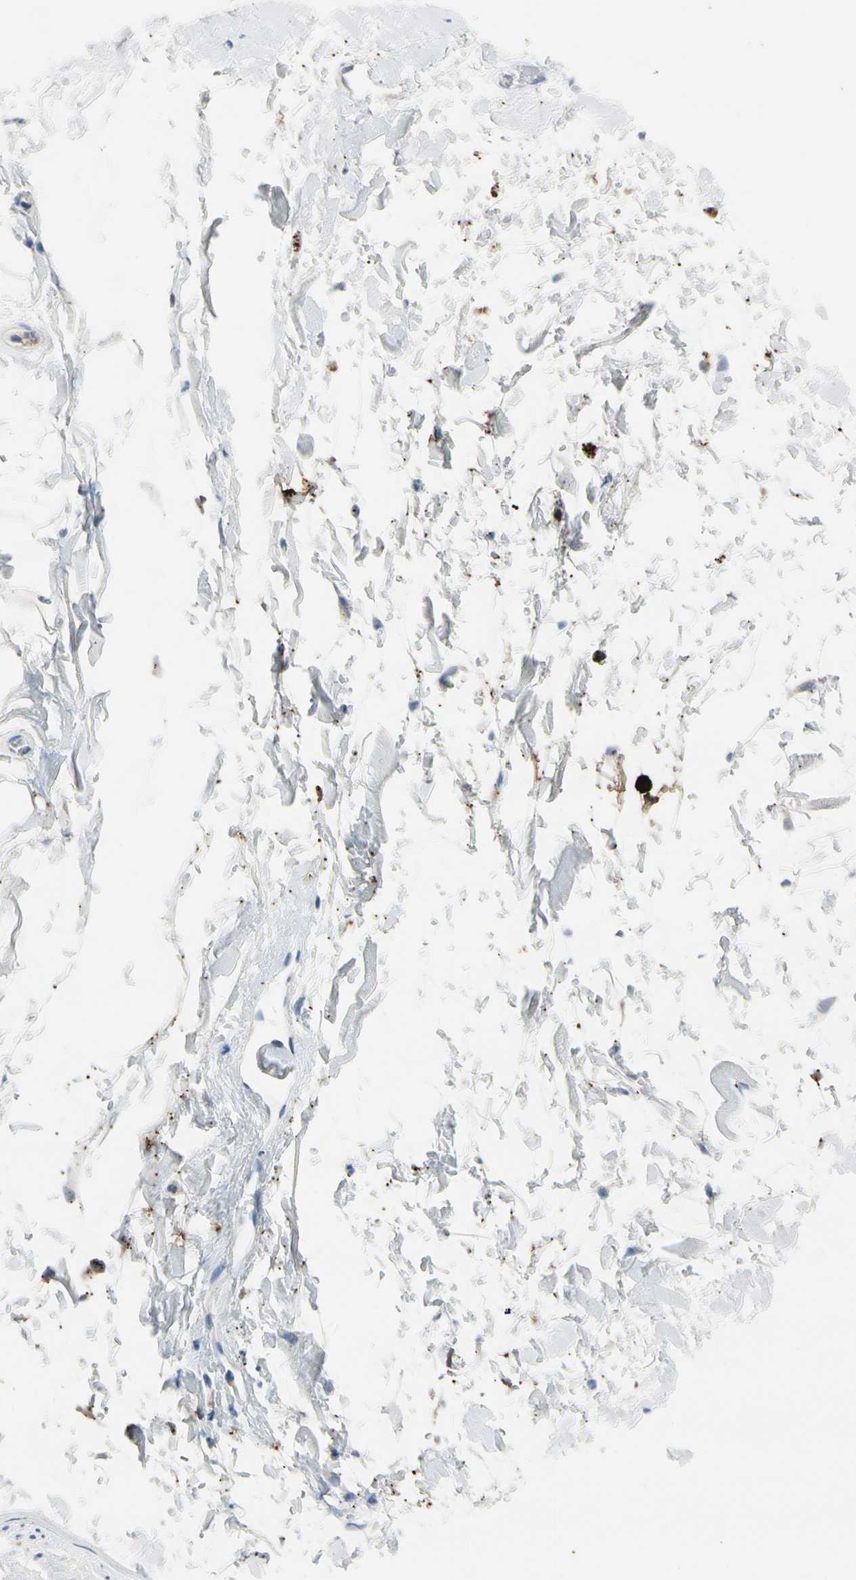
{"staining": {"intensity": "negative", "quantity": "none", "location": "none"}, "tissue": "adipose tissue", "cell_type": "Adipocytes", "image_type": "normal", "snomed": [{"axis": "morphology", "description": "Normal tissue, NOS"}, {"axis": "topography", "description": "Soft tissue"}], "caption": "DAB (3,3'-diaminobenzidine) immunohistochemical staining of unremarkable adipose tissue demonstrates no significant expression in adipocytes.", "gene": "CPA3", "patient": {"sex": "male", "age": 72}}